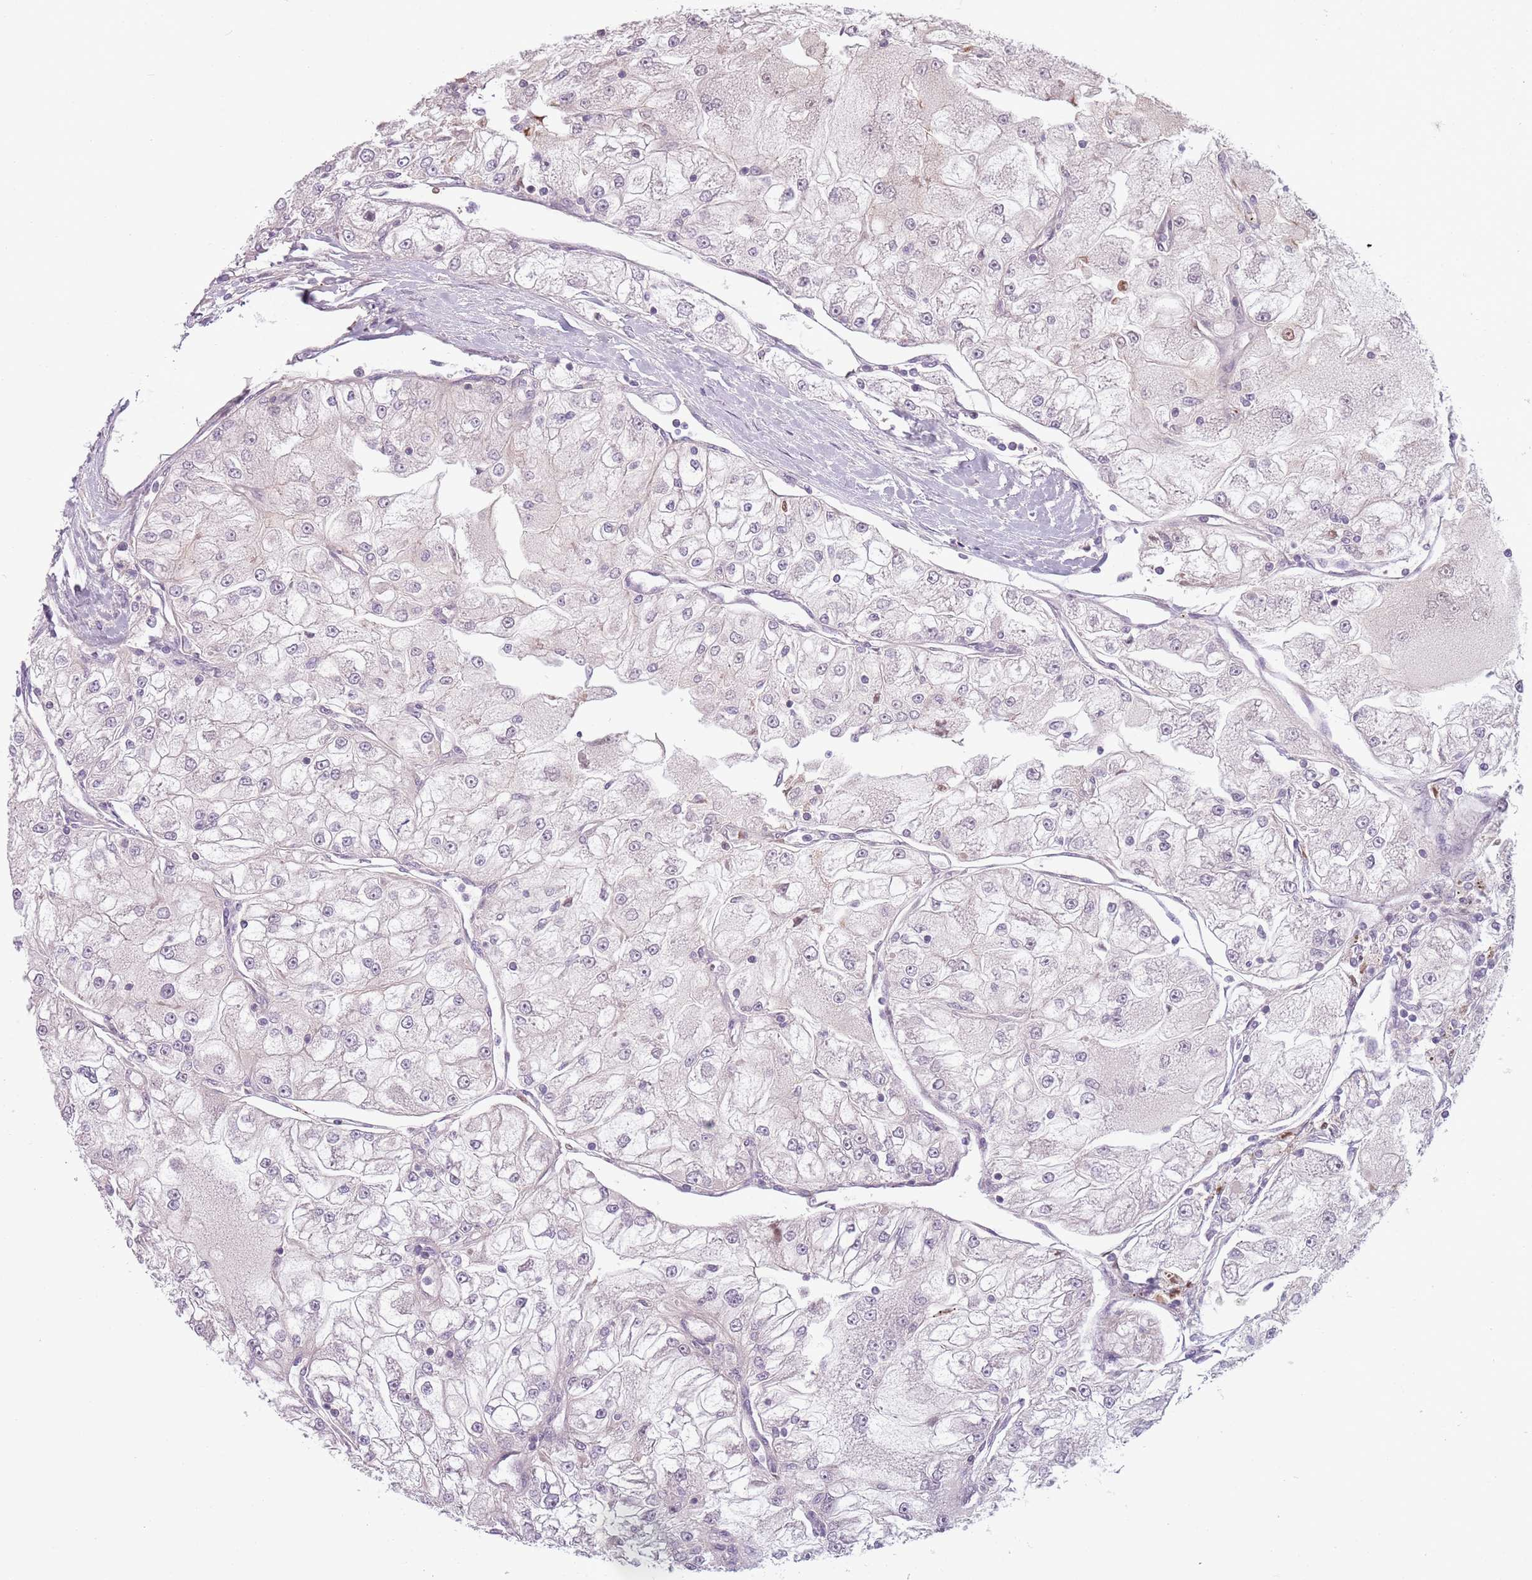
{"staining": {"intensity": "negative", "quantity": "none", "location": "none"}, "tissue": "renal cancer", "cell_type": "Tumor cells", "image_type": "cancer", "snomed": [{"axis": "morphology", "description": "Adenocarcinoma, NOS"}, {"axis": "topography", "description": "Kidney"}], "caption": "This is an IHC micrograph of renal adenocarcinoma. There is no expression in tumor cells.", "gene": "TLCD2", "patient": {"sex": "female", "age": 72}}